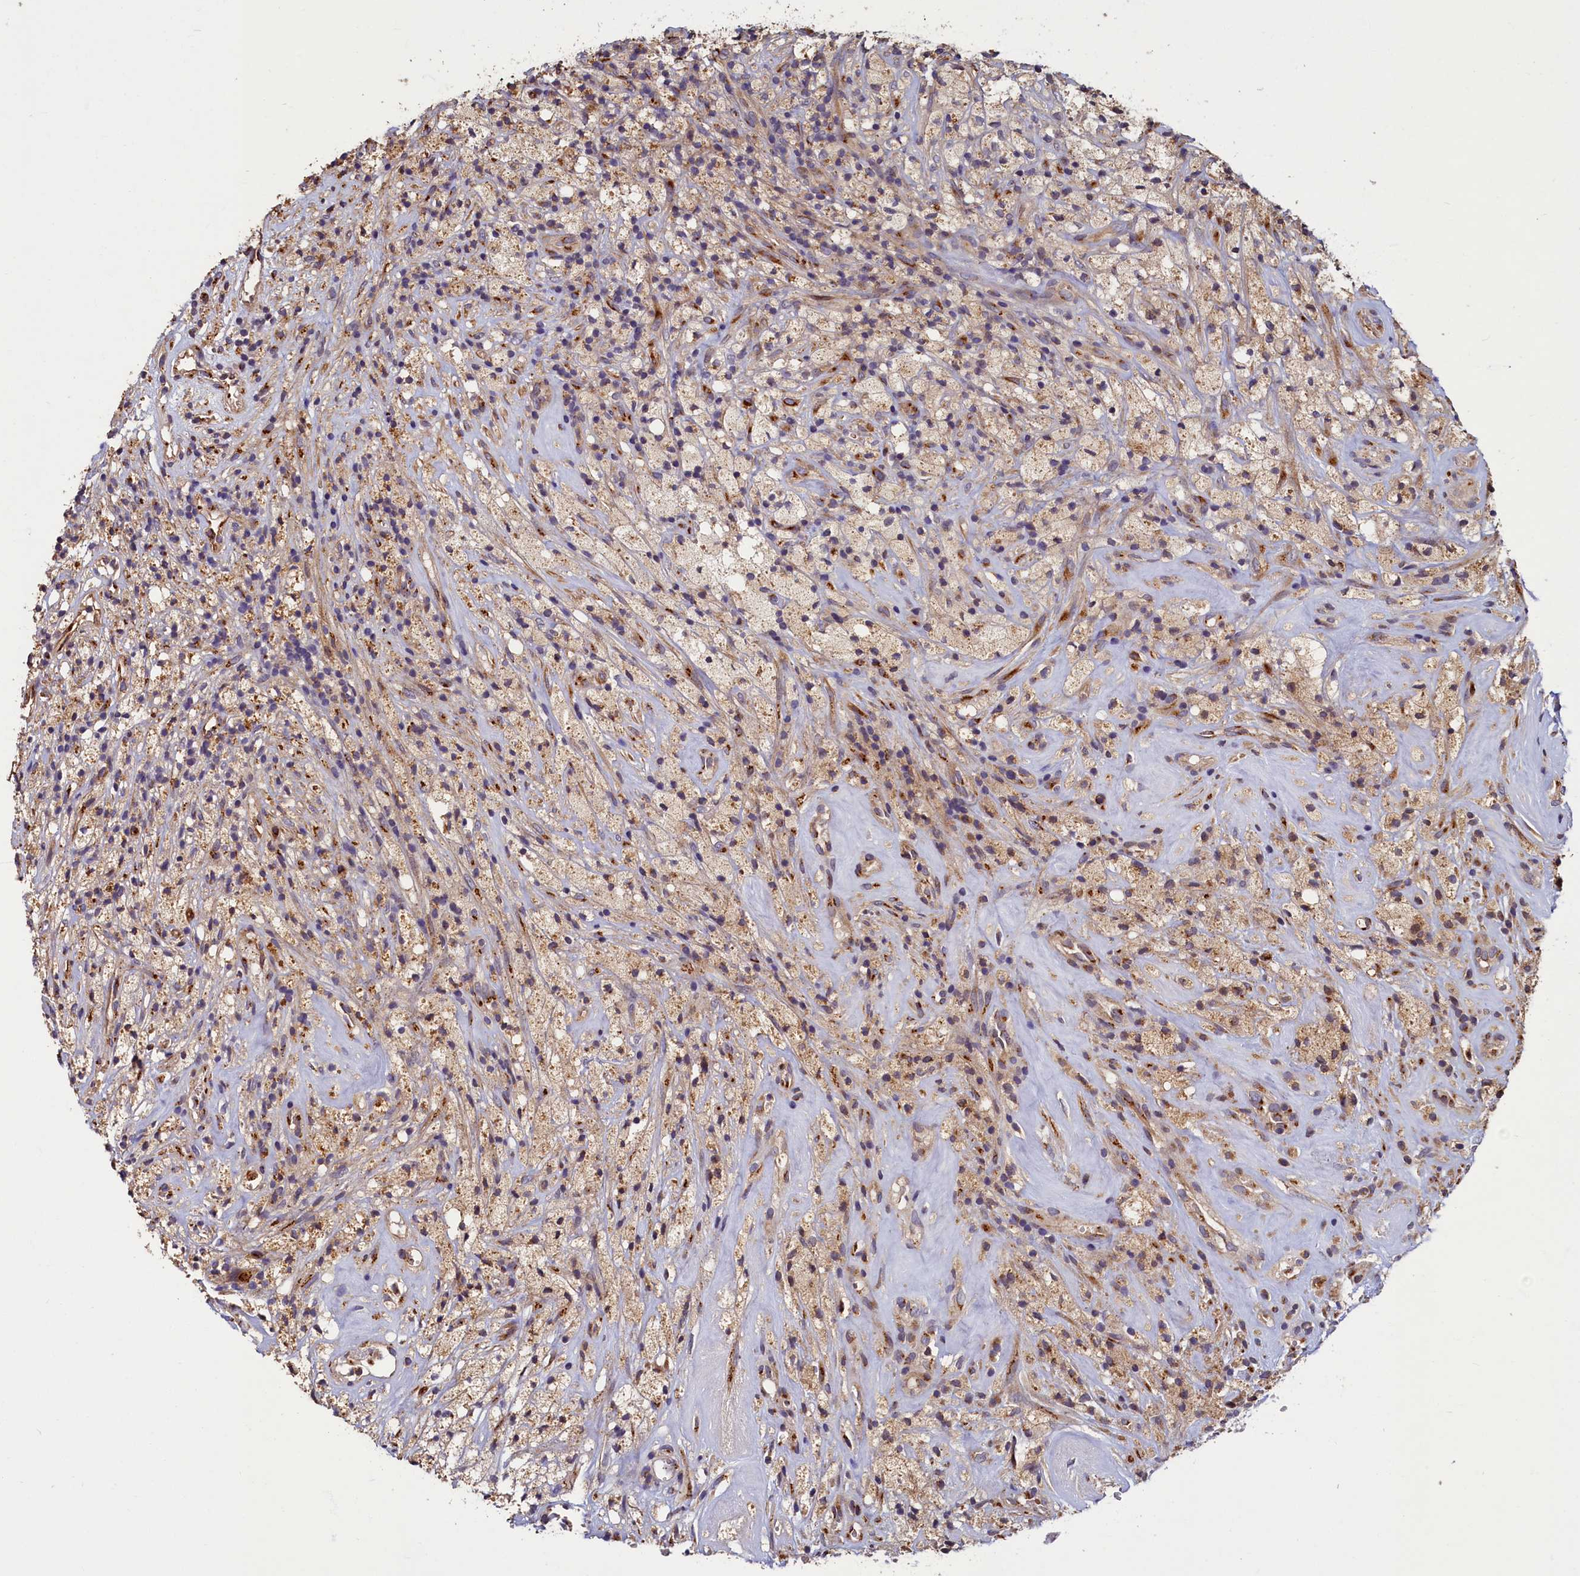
{"staining": {"intensity": "weak", "quantity": "25%-75%", "location": "cytoplasmic/membranous"}, "tissue": "glioma", "cell_type": "Tumor cells", "image_type": "cancer", "snomed": [{"axis": "morphology", "description": "Glioma, malignant, High grade"}, {"axis": "topography", "description": "Brain"}], "caption": "A low amount of weak cytoplasmic/membranous positivity is appreciated in about 25%-75% of tumor cells in glioma tissue. The staining is performed using DAB brown chromogen to label protein expression. The nuclei are counter-stained blue using hematoxylin.", "gene": "TMEM181", "patient": {"sex": "male", "age": 69}}